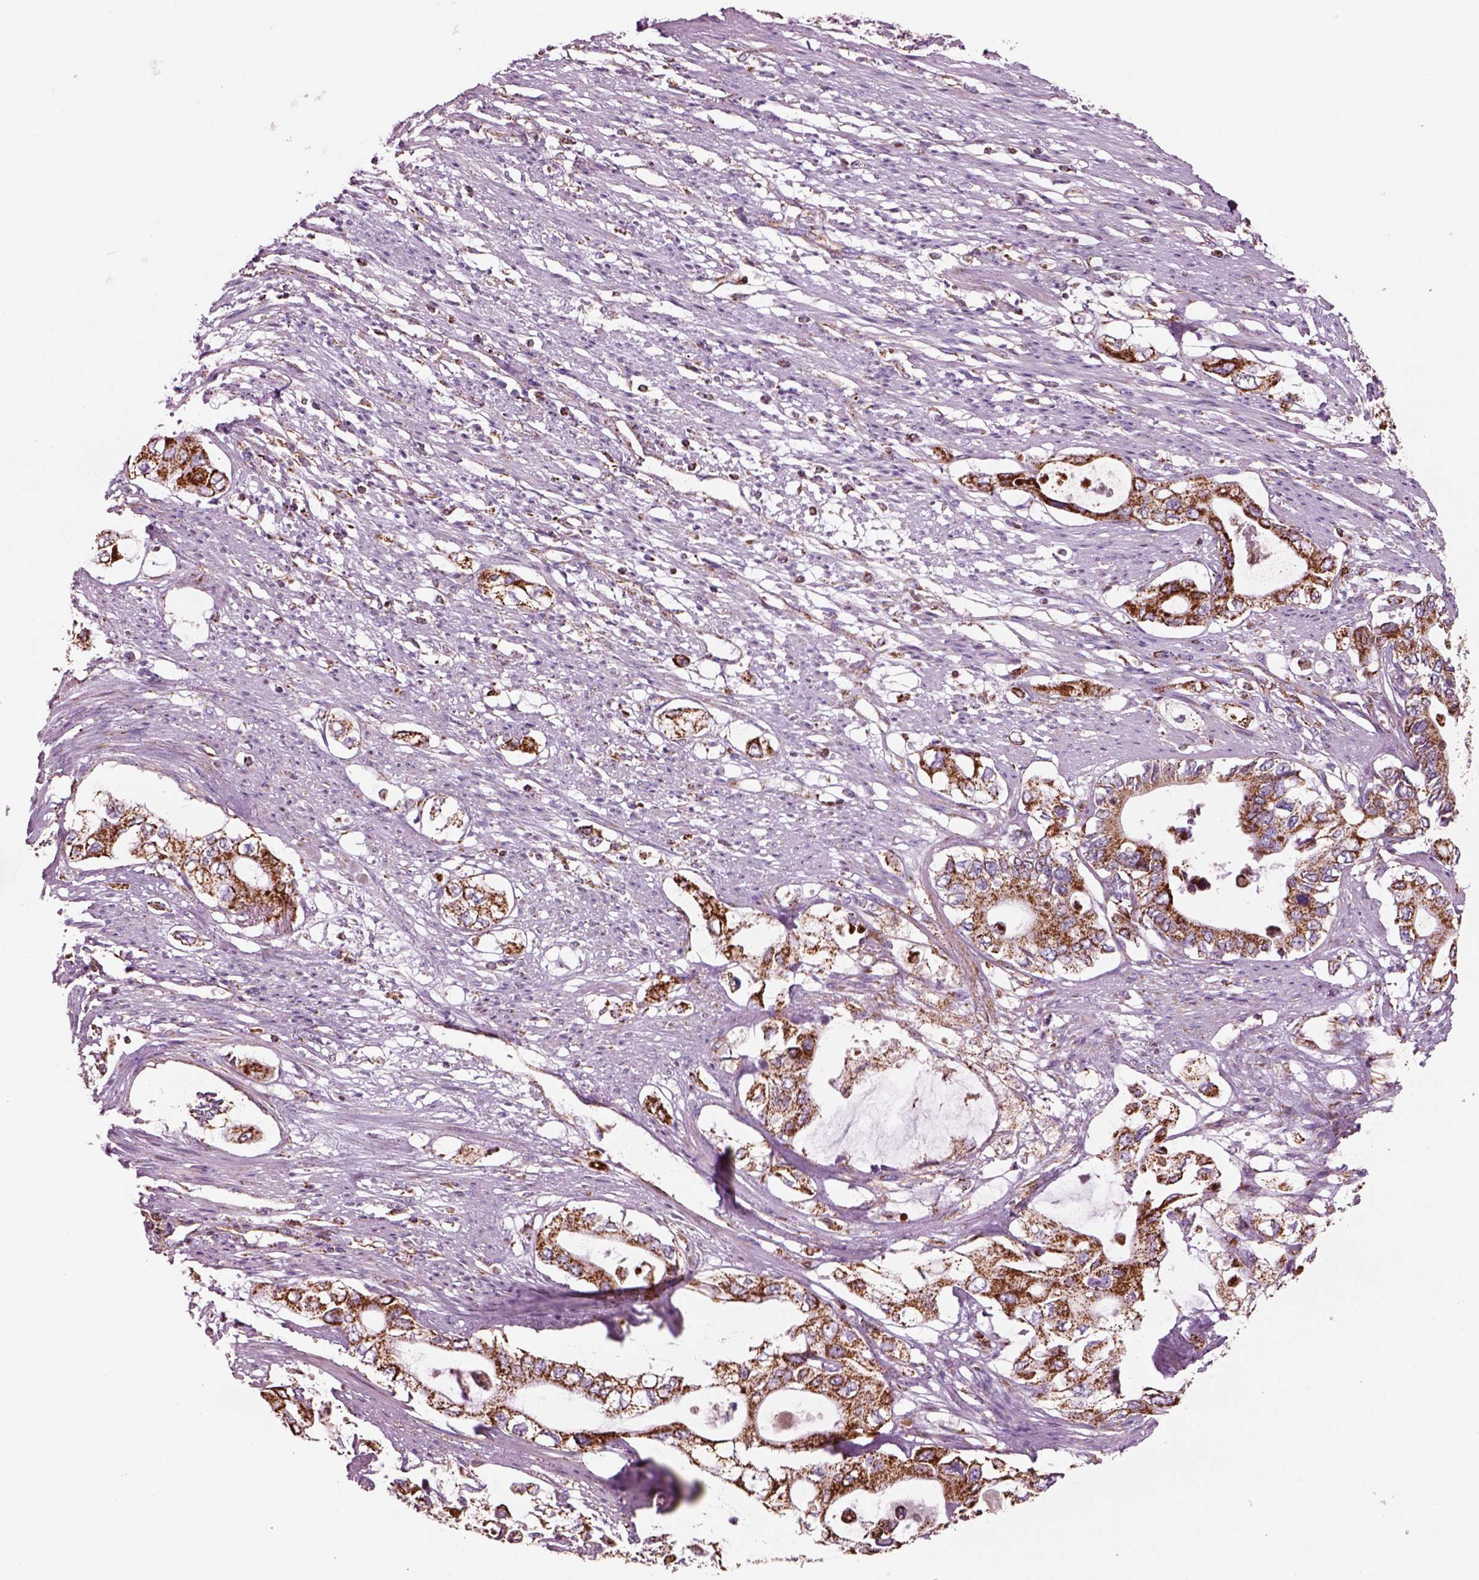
{"staining": {"intensity": "strong", "quantity": ">75%", "location": "cytoplasmic/membranous"}, "tissue": "pancreatic cancer", "cell_type": "Tumor cells", "image_type": "cancer", "snomed": [{"axis": "morphology", "description": "Adenocarcinoma, NOS"}, {"axis": "topography", "description": "Pancreas"}], "caption": "Pancreatic adenocarcinoma stained with immunohistochemistry exhibits strong cytoplasmic/membranous expression in about >75% of tumor cells. (brown staining indicates protein expression, while blue staining denotes nuclei).", "gene": "SLC25A24", "patient": {"sex": "female", "age": 63}}